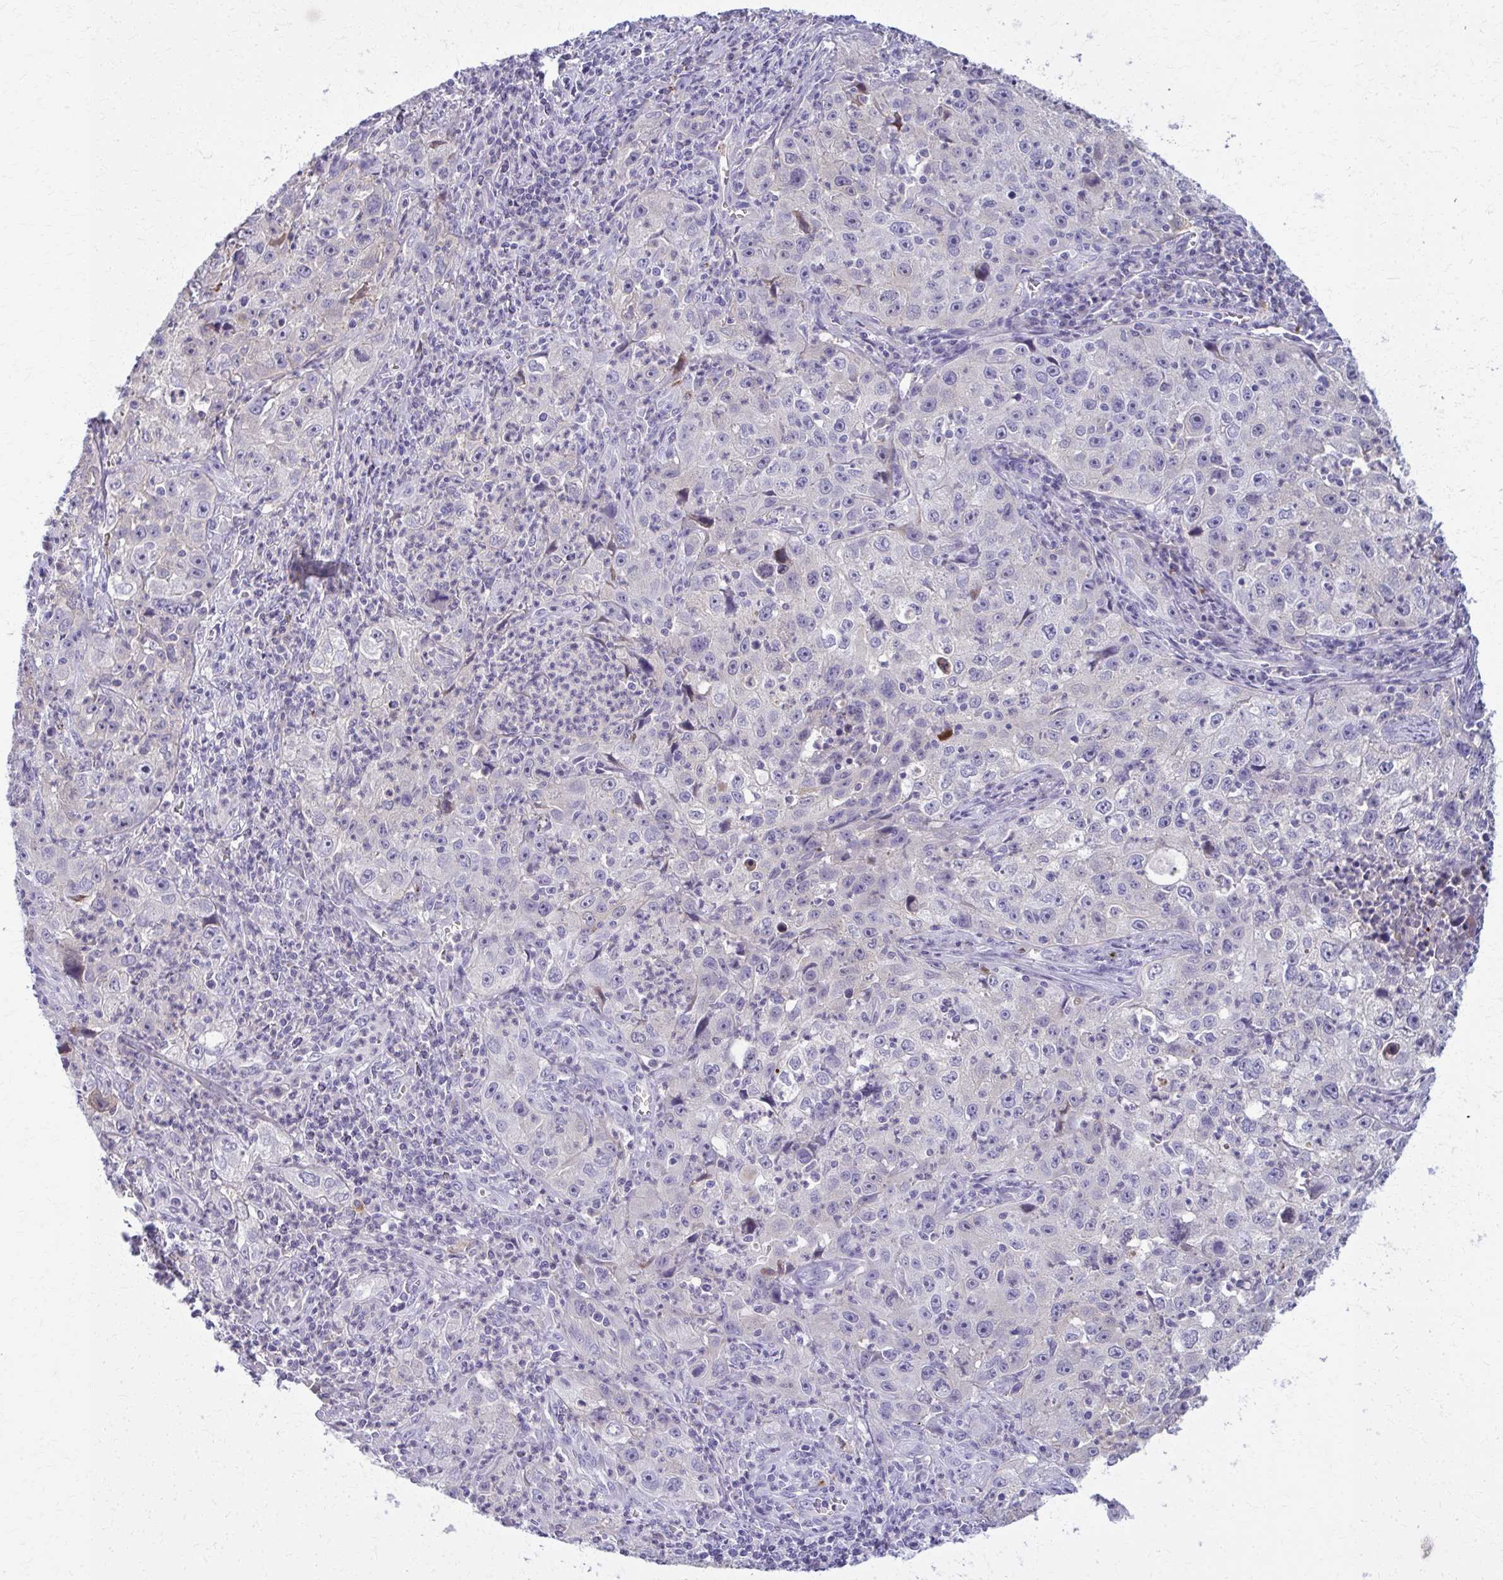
{"staining": {"intensity": "negative", "quantity": "none", "location": "none"}, "tissue": "lung cancer", "cell_type": "Tumor cells", "image_type": "cancer", "snomed": [{"axis": "morphology", "description": "Squamous cell carcinoma, NOS"}, {"axis": "topography", "description": "Lung"}], "caption": "Immunohistochemical staining of lung cancer (squamous cell carcinoma) shows no significant positivity in tumor cells.", "gene": "OR4M1", "patient": {"sex": "male", "age": 71}}